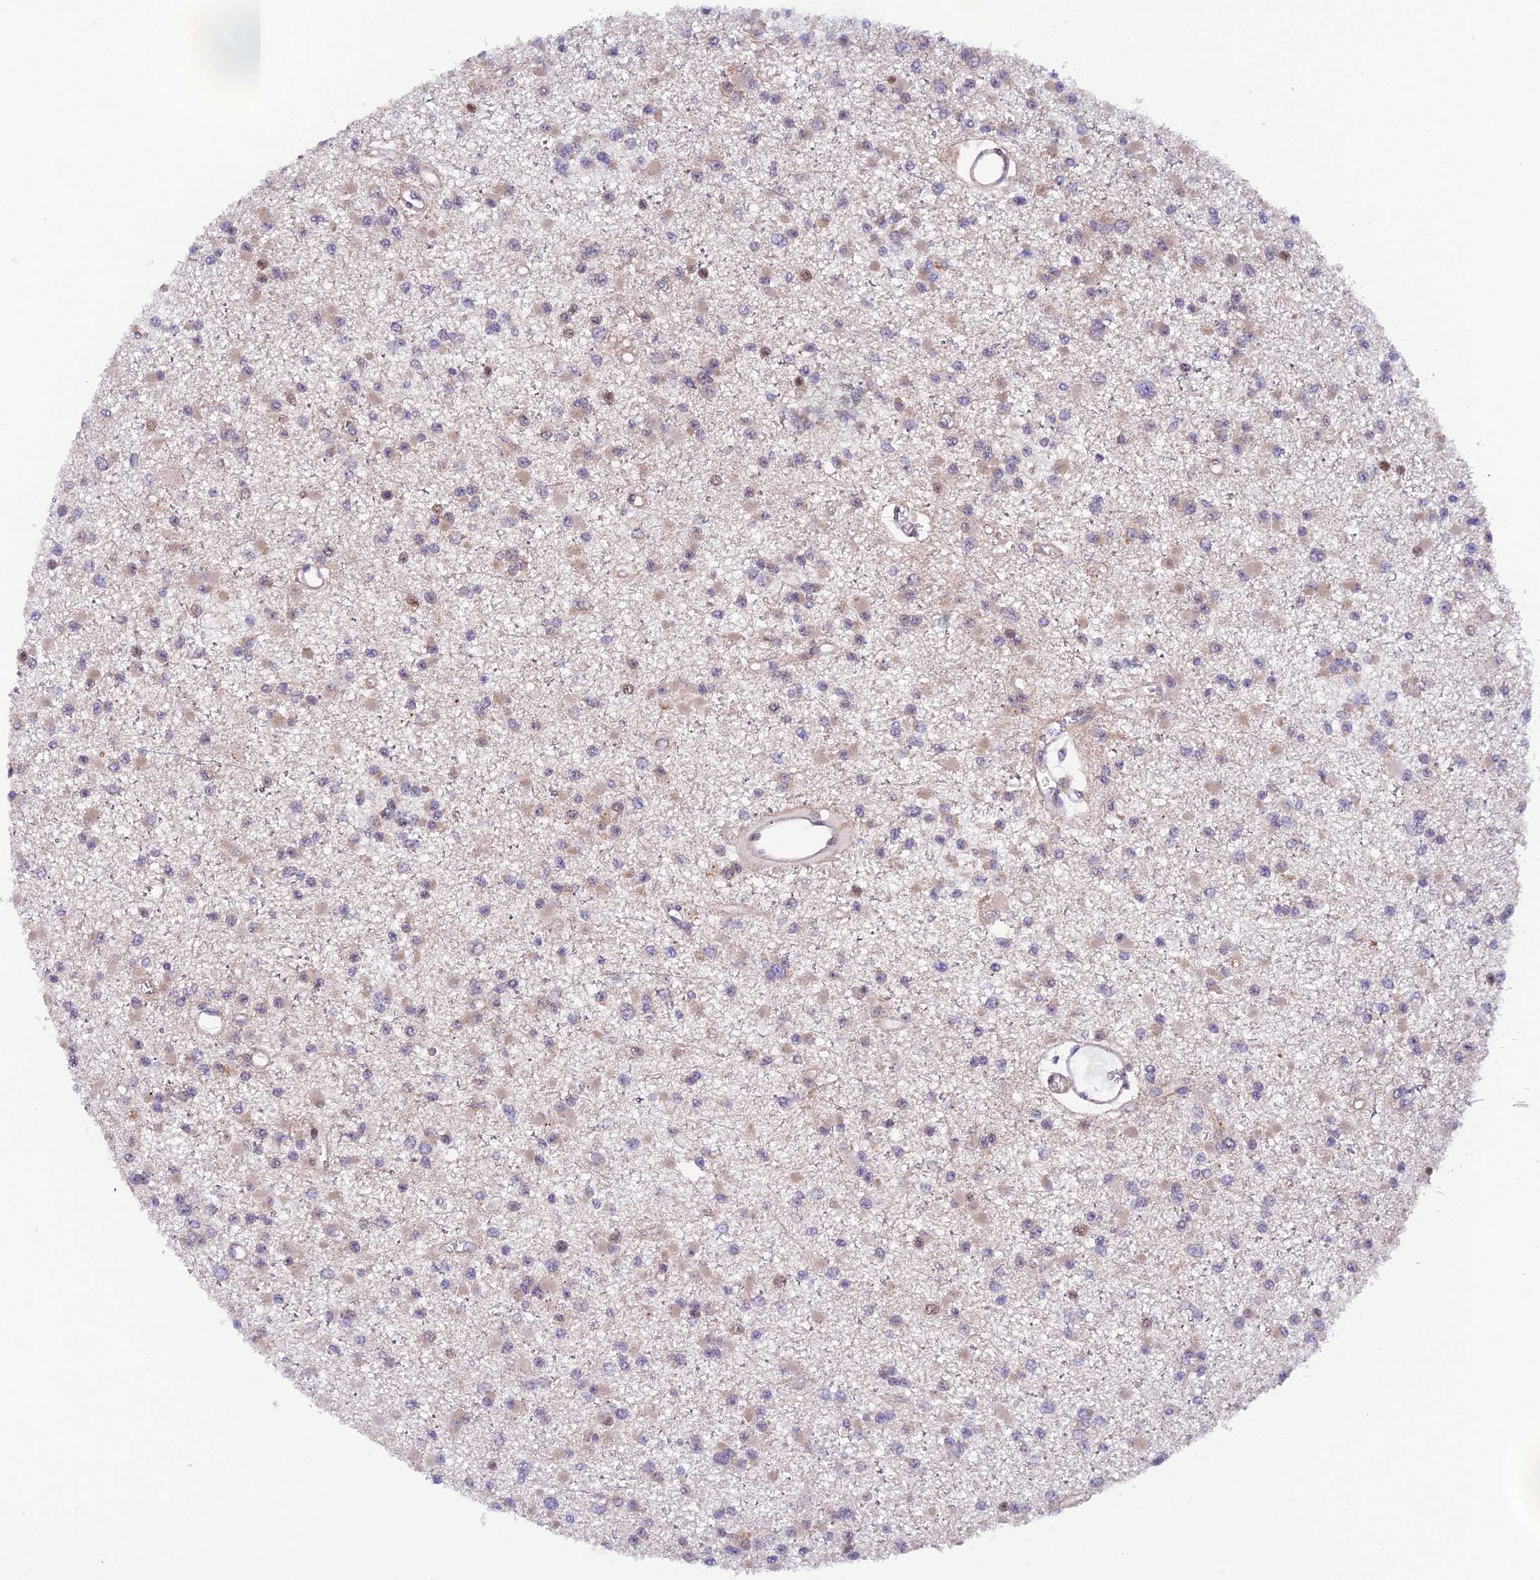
{"staining": {"intensity": "negative", "quantity": "none", "location": "none"}, "tissue": "glioma", "cell_type": "Tumor cells", "image_type": "cancer", "snomed": [{"axis": "morphology", "description": "Glioma, malignant, Low grade"}, {"axis": "topography", "description": "Brain"}], "caption": "IHC of malignant glioma (low-grade) displays no staining in tumor cells.", "gene": "SAMD4A", "patient": {"sex": "female", "age": 22}}